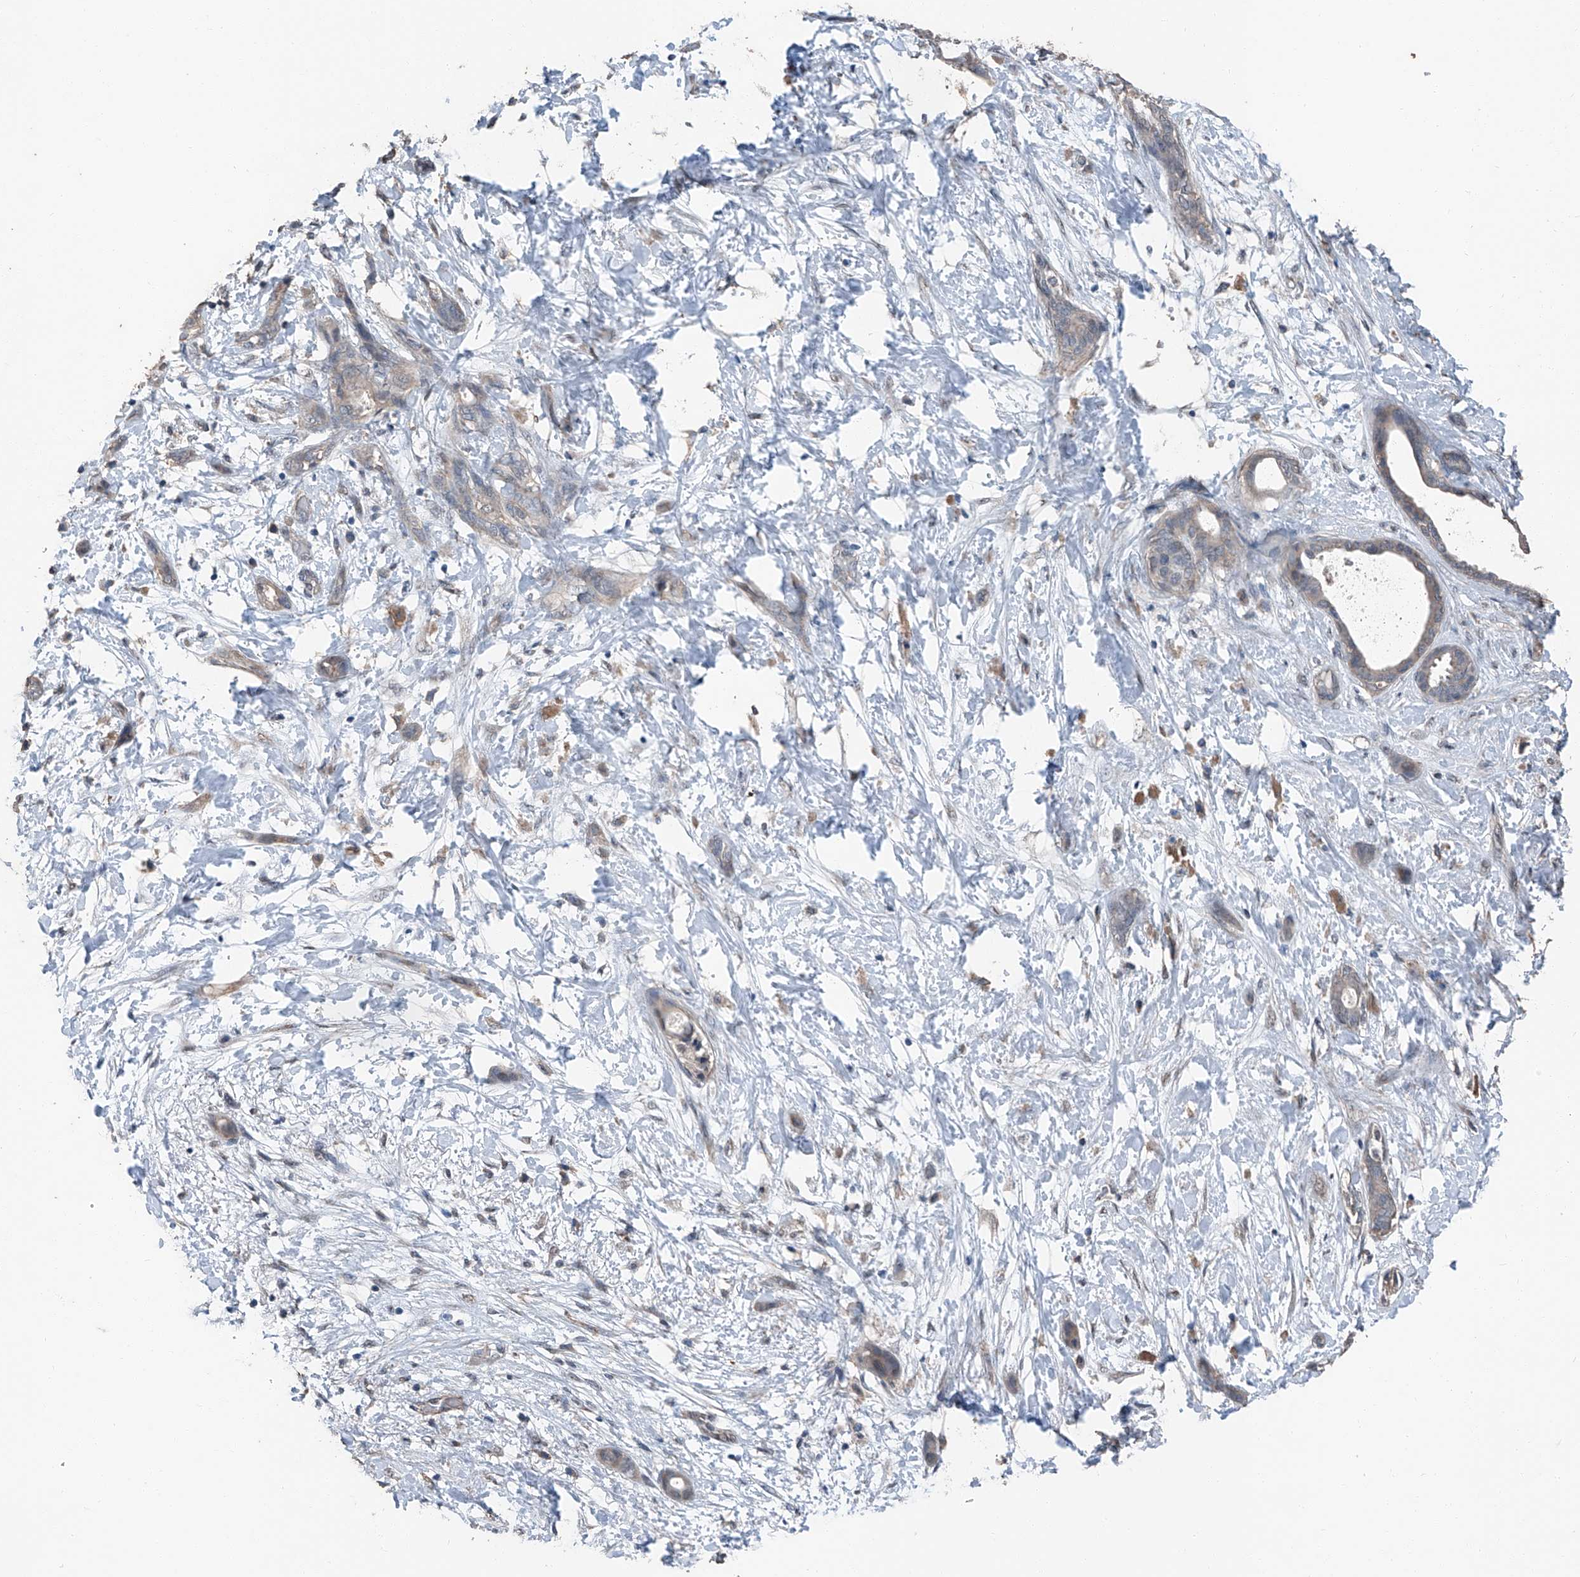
{"staining": {"intensity": "negative", "quantity": "none", "location": "none"}, "tissue": "pancreatic cancer", "cell_type": "Tumor cells", "image_type": "cancer", "snomed": [{"axis": "morphology", "description": "Normal tissue, NOS"}, {"axis": "morphology", "description": "Adenocarcinoma, NOS"}, {"axis": "topography", "description": "Pancreas"}, {"axis": "topography", "description": "Peripheral nerve tissue"}], "caption": "This micrograph is of pancreatic cancer stained with immunohistochemistry (IHC) to label a protein in brown with the nuclei are counter-stained blue. There is no expression in tumor cells.", "gene": "MAMLD1", "patient": {"sex": "female", "age": 63}}